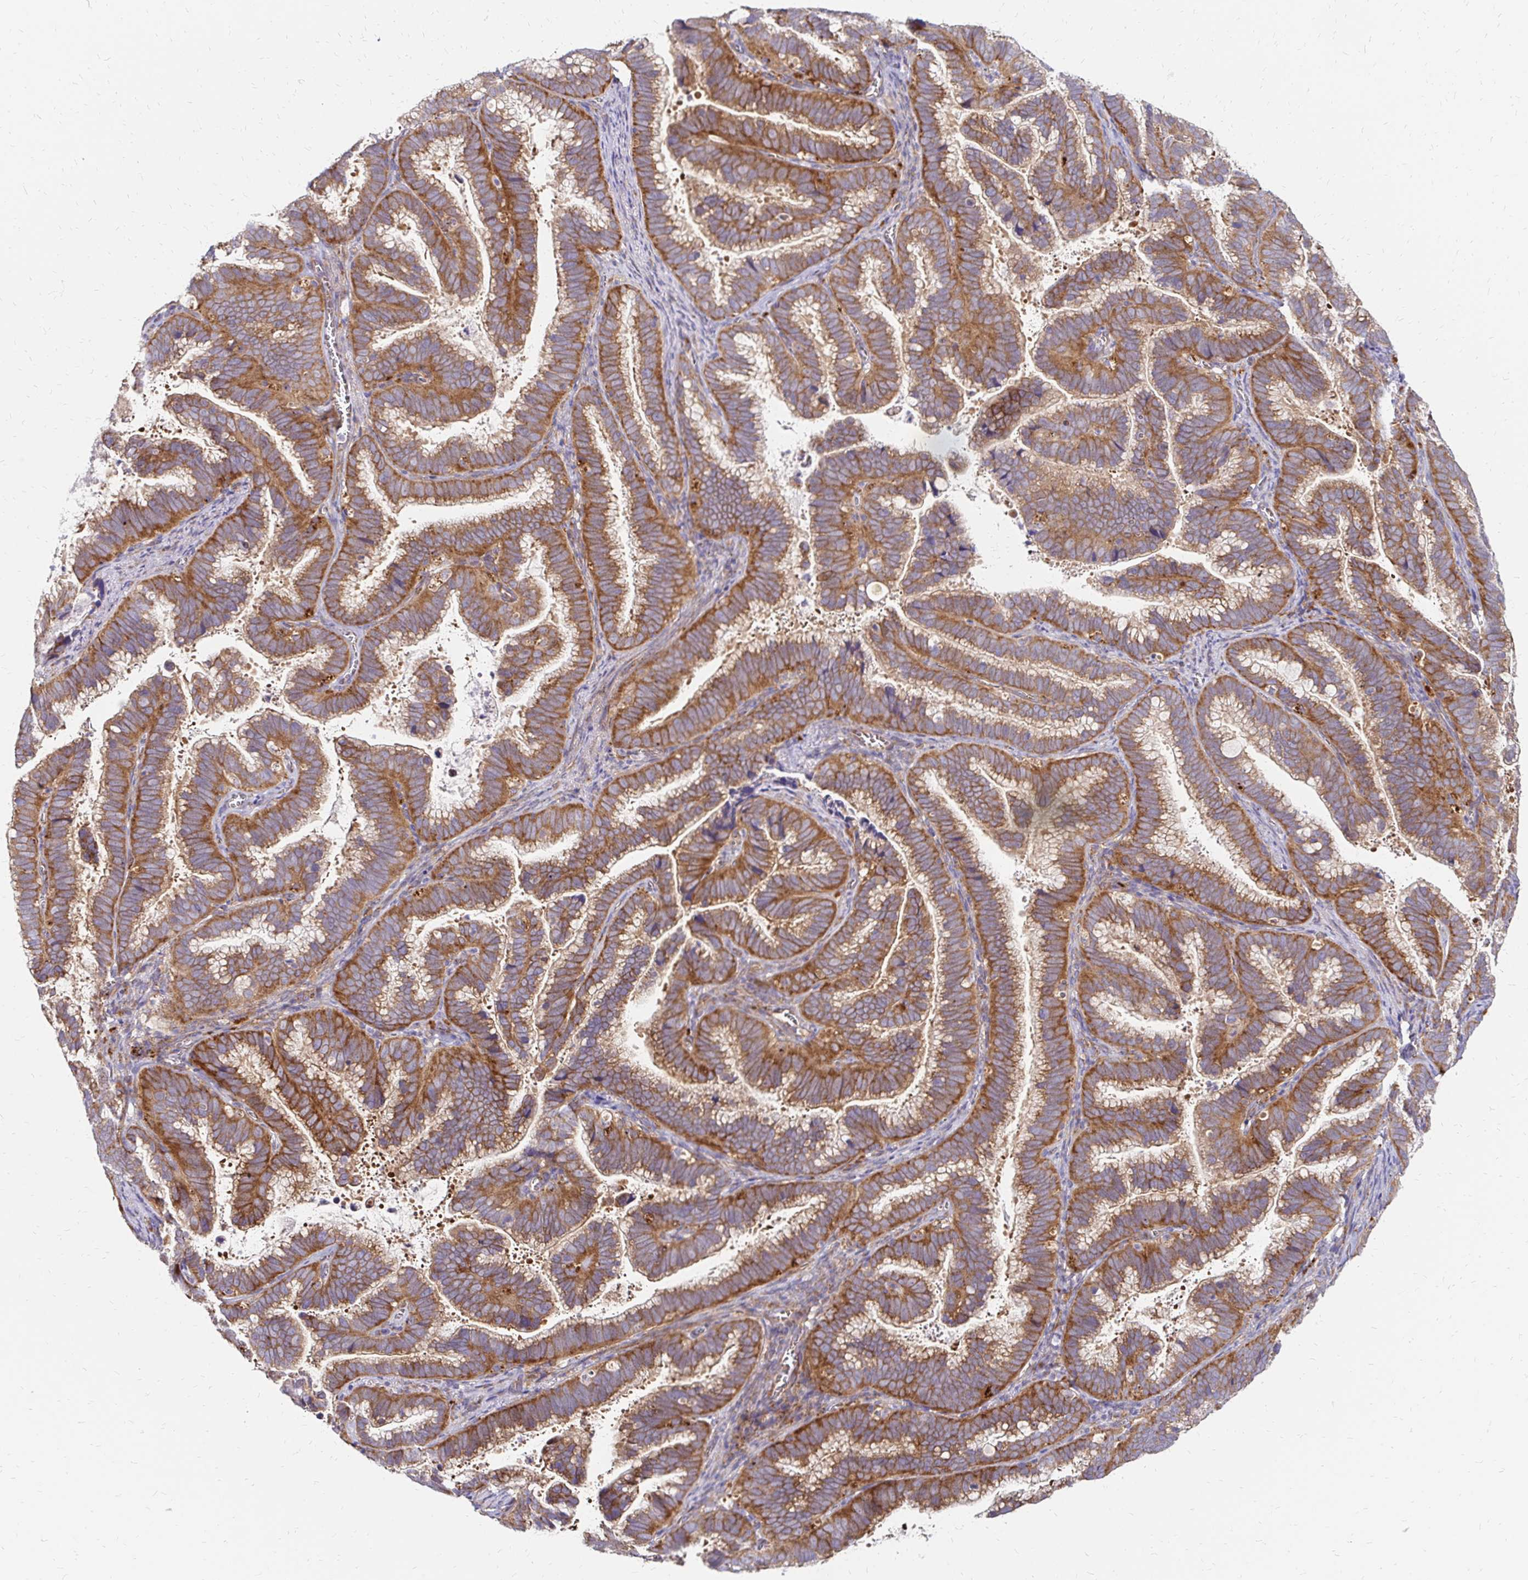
{"staining": {"intensity": "moderate", "quantity": ">75%", "location": "cytoplasmic/membranous"}, "tissue": "cervical cancer", "cell_type": "Tumor cells", "image_type": "cancer", "snomed": [{"axis": "morphology", "description": "Adenocarcinoma, NOS"}, {"axis": "topography", "description": "Cervix"}], "caption": "Cervical cancer (adenocarcinoma) was stained to show a protein in brown. There is medium levels of moderate cytoplasmic/membranous positivity in about >75% of tumor cells.", "gene": "IDUA", "patient": {"sex": "female", "age": 61}}